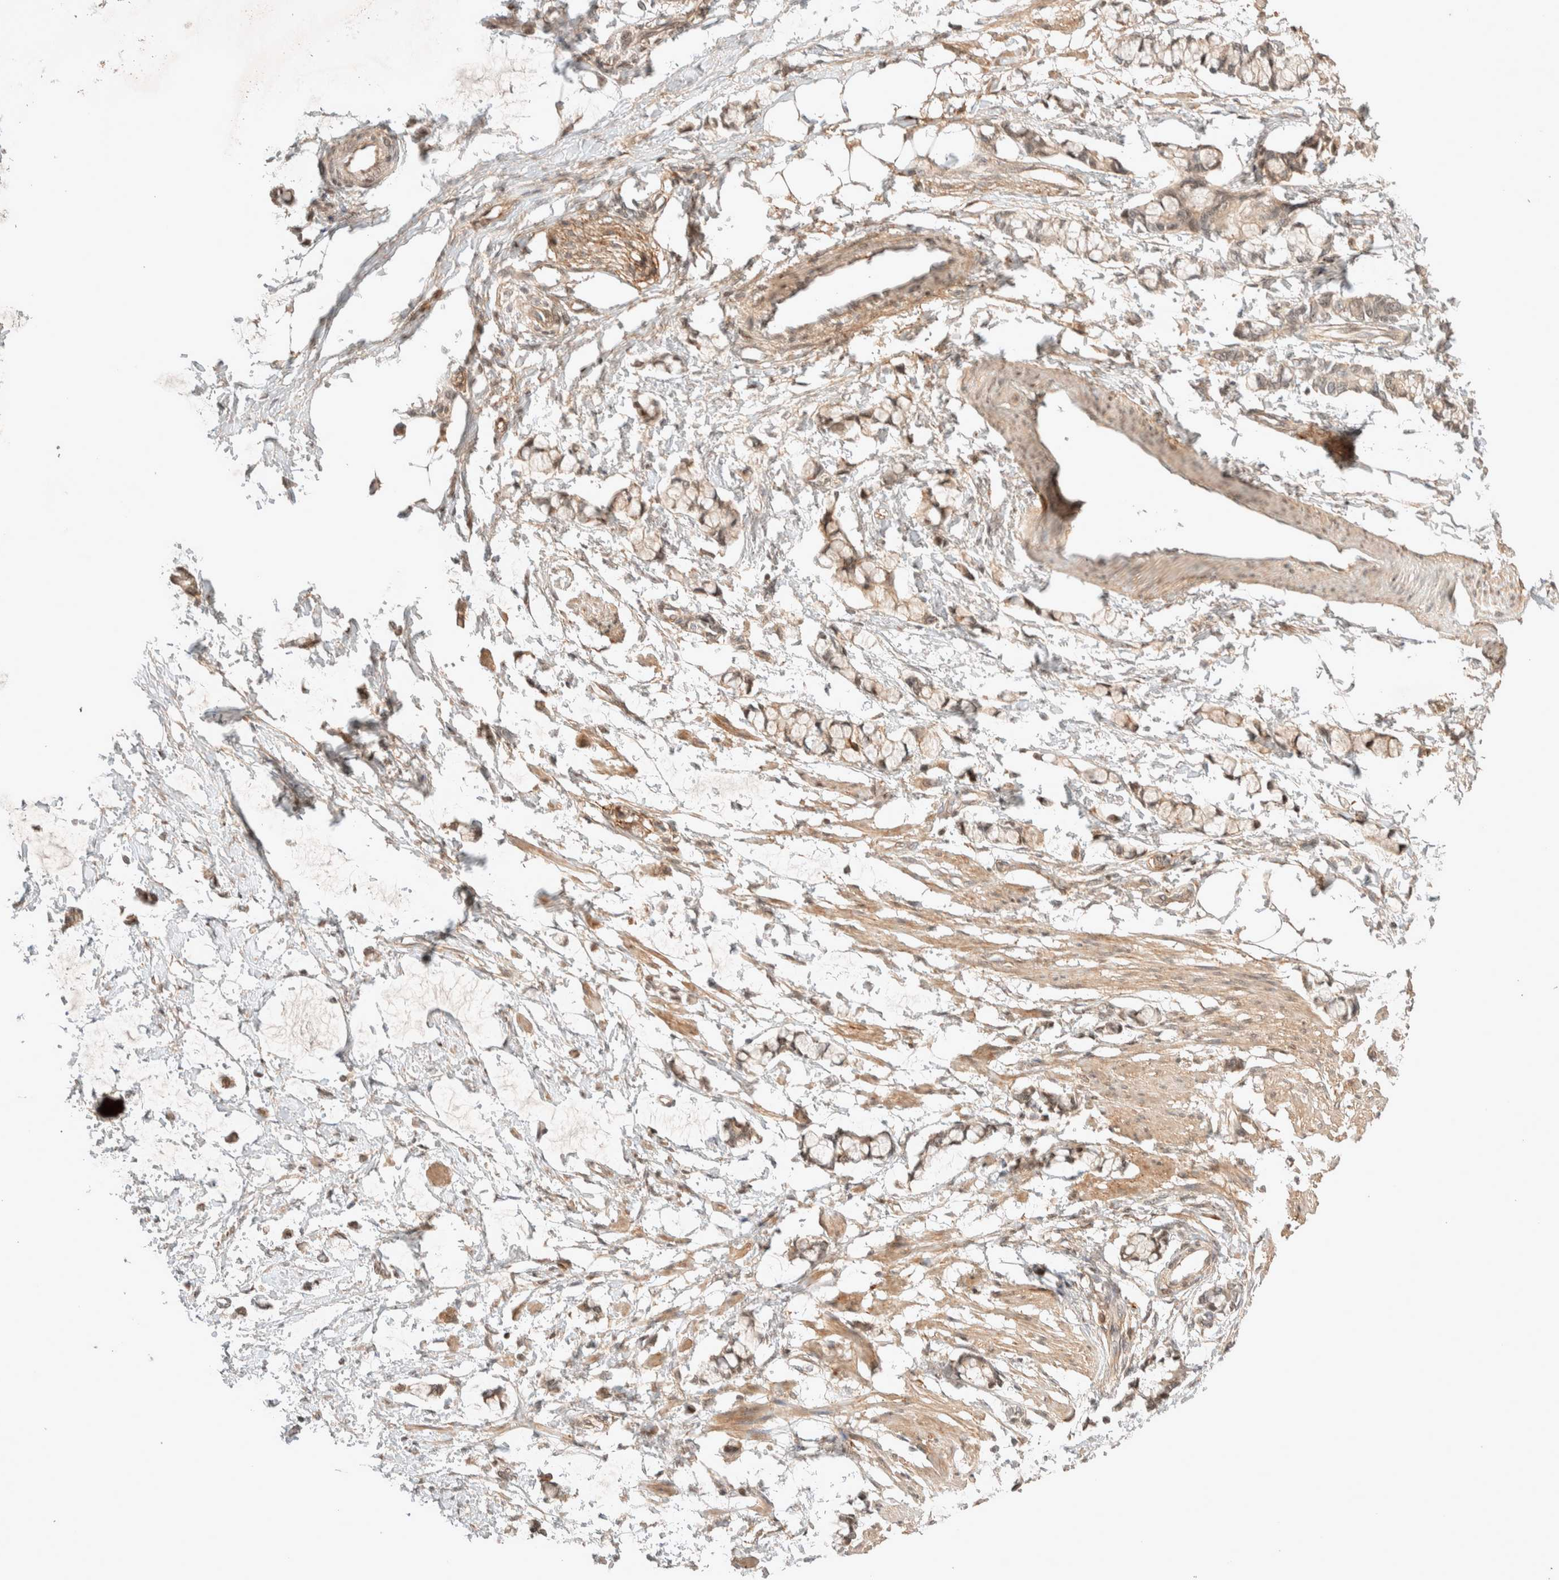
{"staining": {"intensity": "weak", "quantity": ">75%", "location": "cytoplasmic/membranous,nuclear"}, "tissue": "smooth muscle", "cell_type": "Smooth muscle cells", "image_type": "normal", "snomed": [{"axis": "morphology", "description": "Normal tissue, NOS"}, {"axis": "morphology", "description": "Adenocarcinoma, NOS"}, {"axis": "topography", "description": "Smooth muscle"}, {"axis": "topography", "description": "Colon"}], "caption": "Protein staining demonstrates weak cytoplasmic/membranous,nuclear expression in approximately >75% of smooth muscle cells in normal smooth muscle.", "gene": "THRA", "patient": {"sex": "male", "age": 14}}